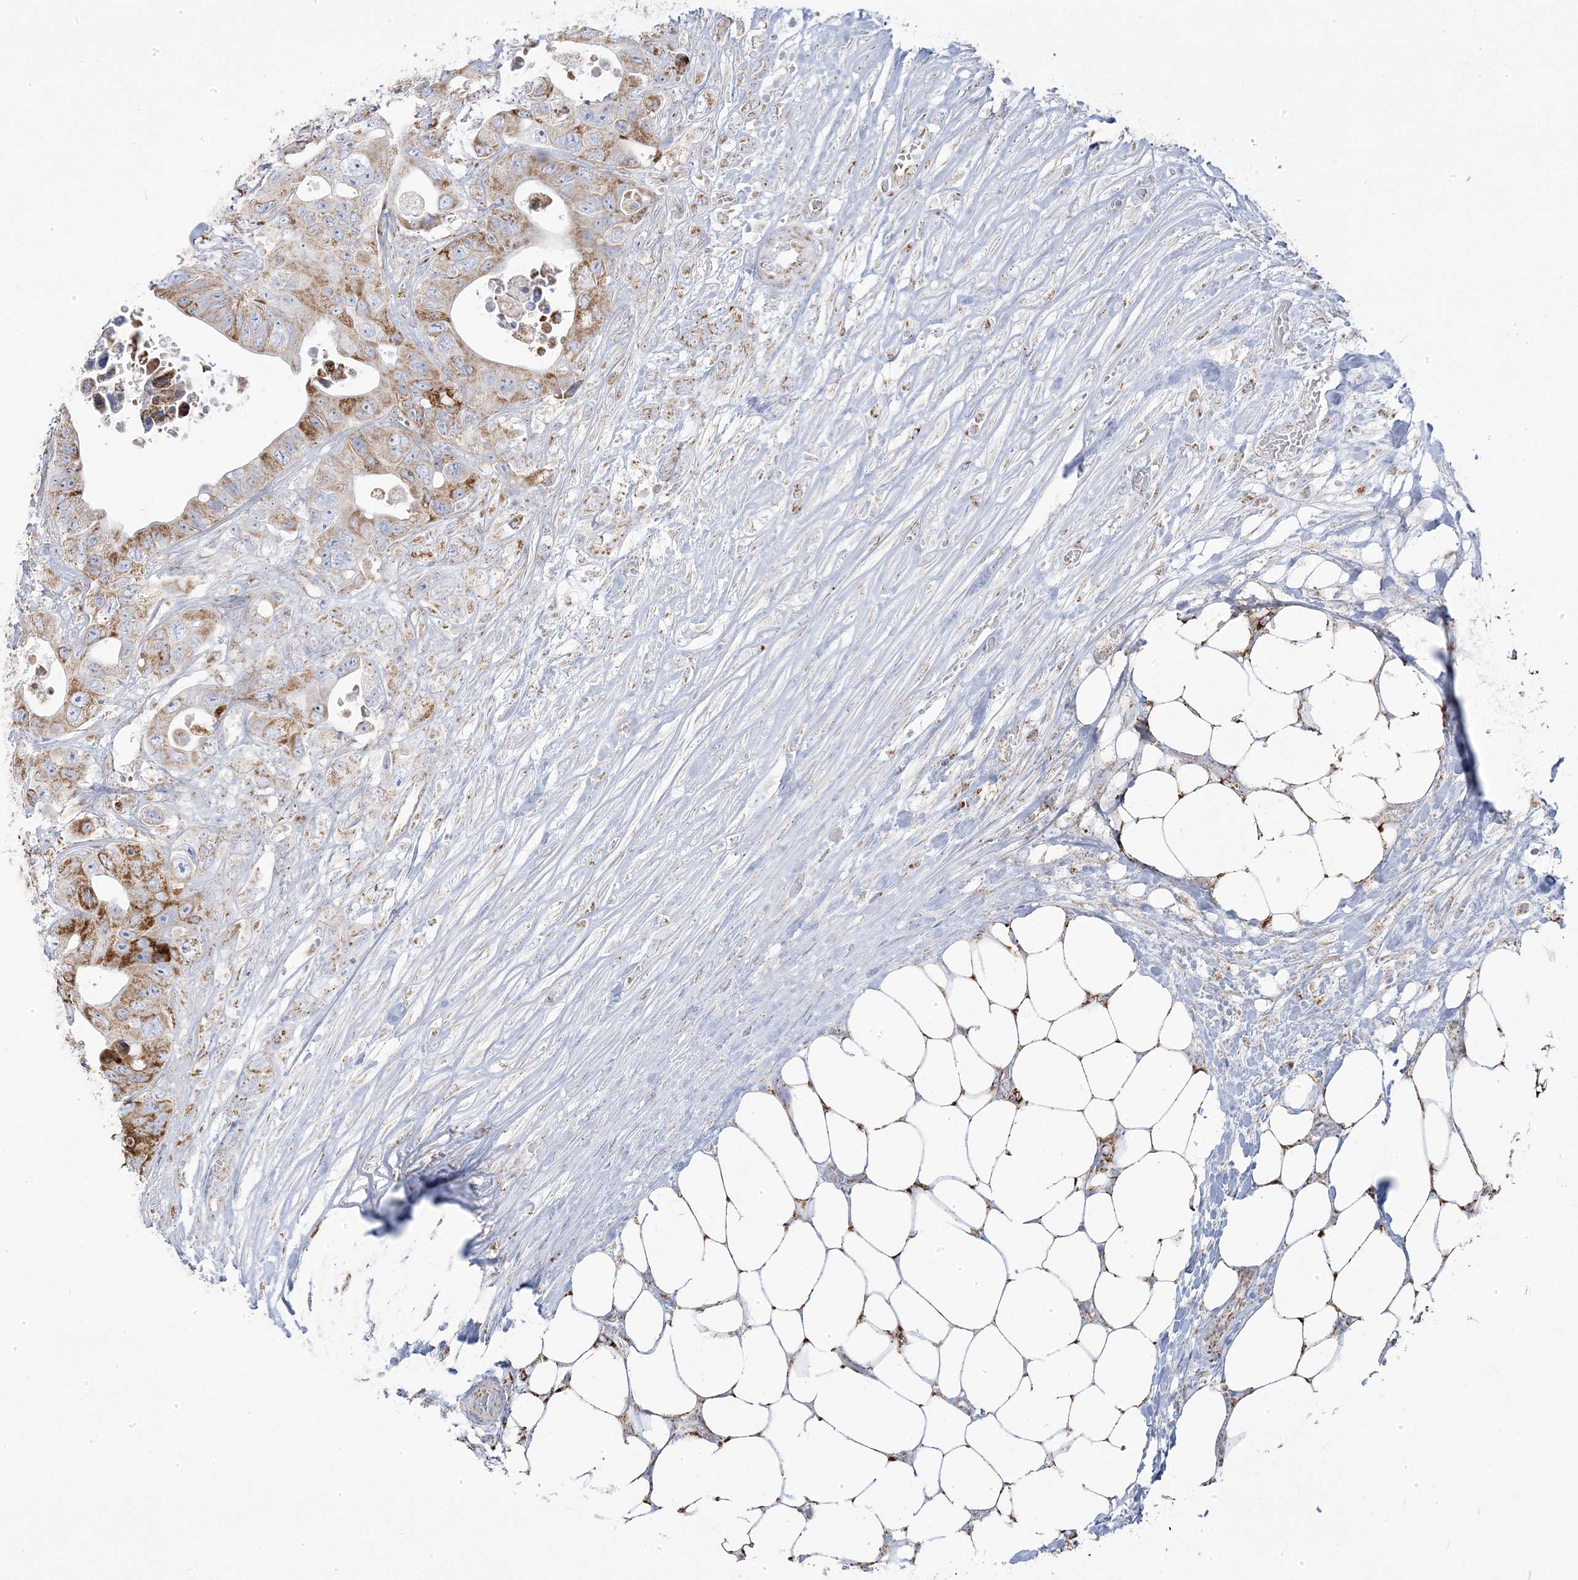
{"staining": {"intensity": "moderate", "quantity": ">75%", "location": "cytoplasmic/membranous"}, "tissue": "colorectal cancer", "cell_type": "Tumor cells", "image_type": "cancer", "snomed": [{"axis": "morphology", "description": "Adenocarcinoma, NOS"}, {"axis": "topography", "description": "Colon"}], "caption": "Human adenocarcinoma (colorectal) stained for a protein (brown) exhibits moderate cytoplasmic/membranous positive expression in approximately >75% of tumor cells.", "gene": "PCCB", "patient": {"sex": "female", "age": 46}}